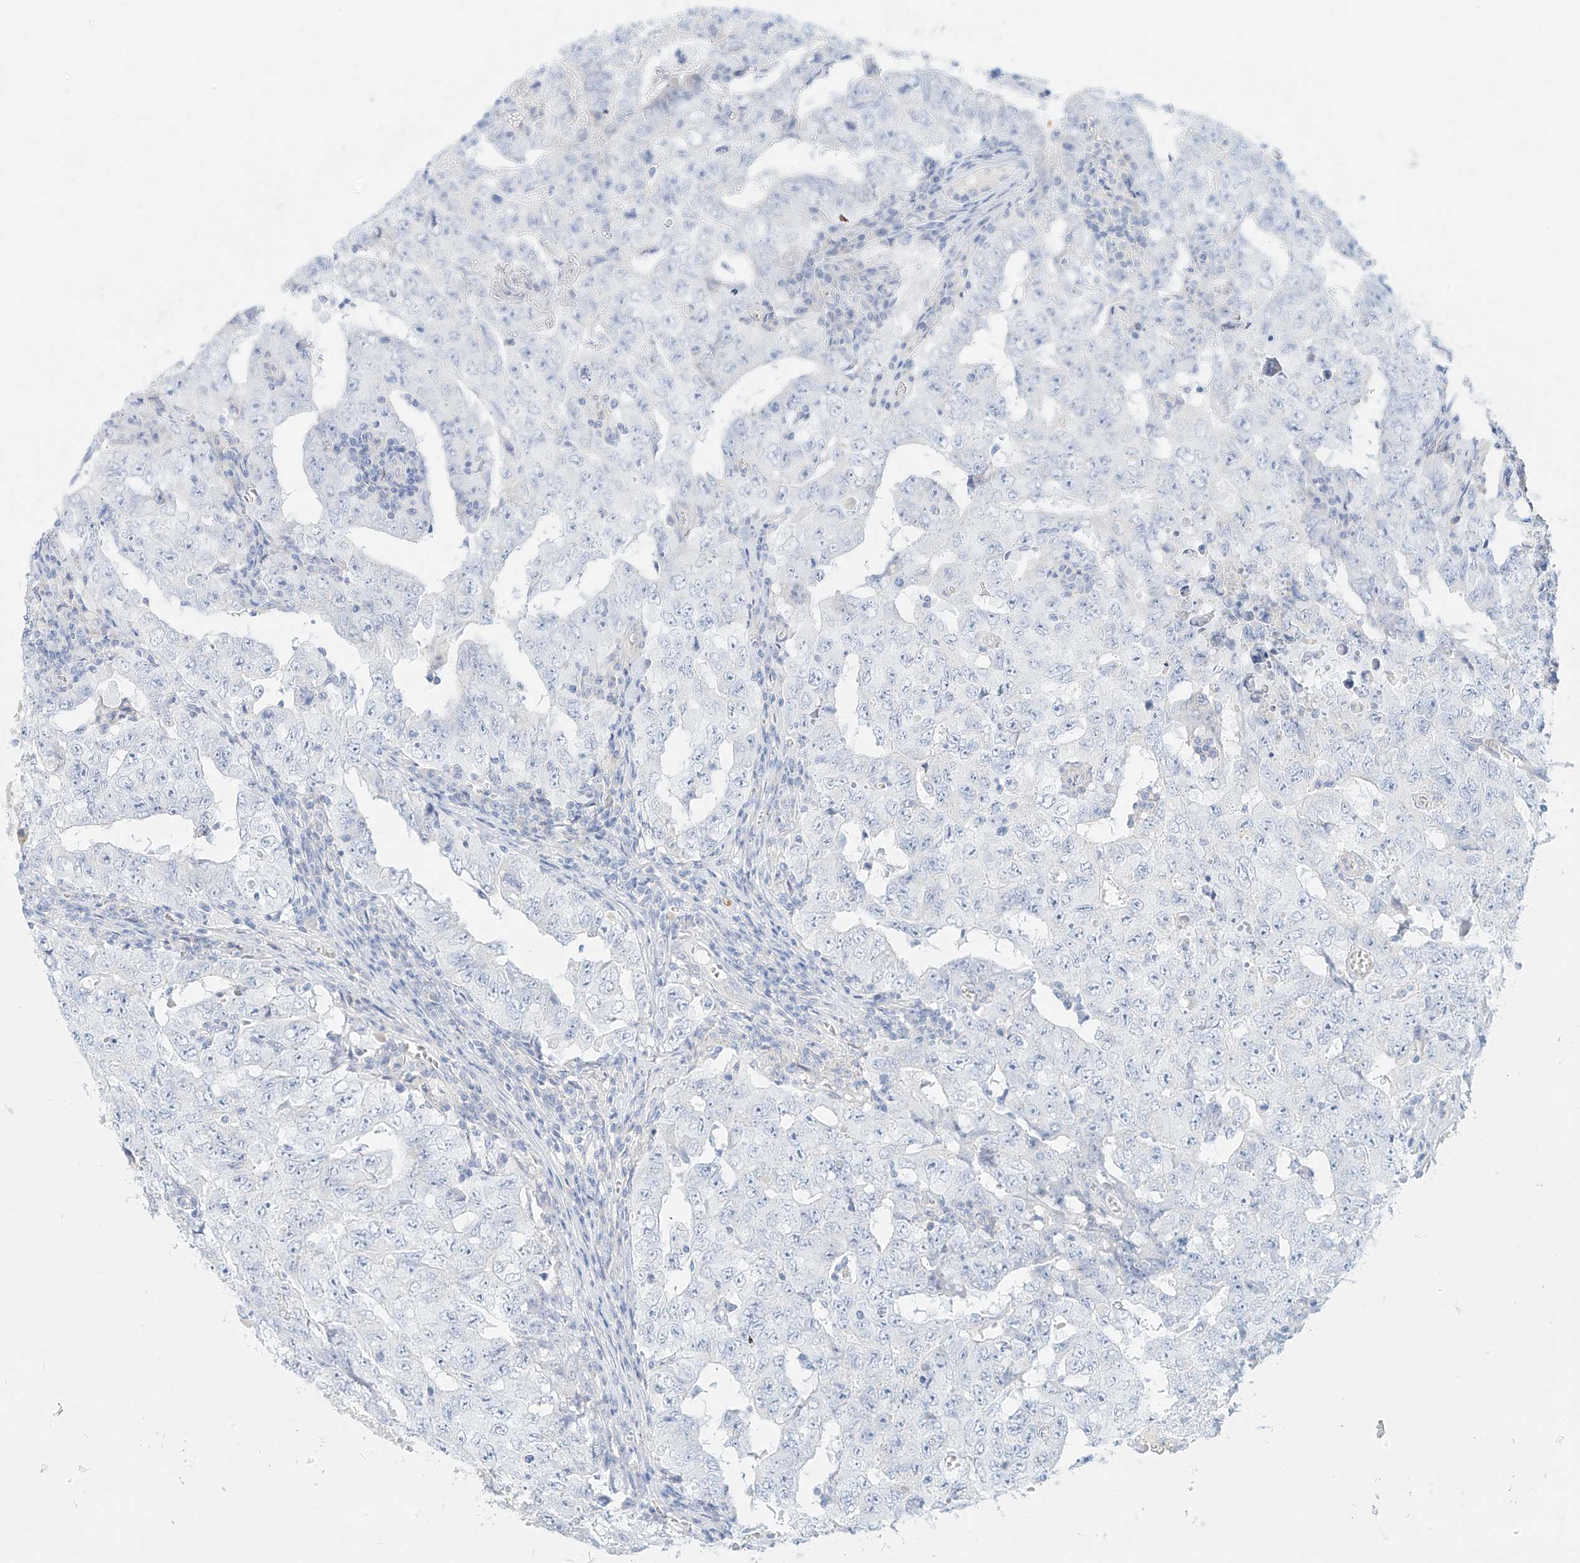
{"staining": {"intensity": "negative", "quantity": "none", "location": "none"}, "tissue": "testis cancer", "cell_type": "Tumor cells", "image_type": "cancer", "snomed": [{"axis": "morphology", "description": "Carcinoma, Embryonal, NOS"}, {"axis": "topography", "description": "Testis"}], "caption": "Tumor cells are negative for brown protein staining in embryonal carcinoma (testis).", "gene": "ST3GAL5", "patient": {"sex": "male", "age": 26}}